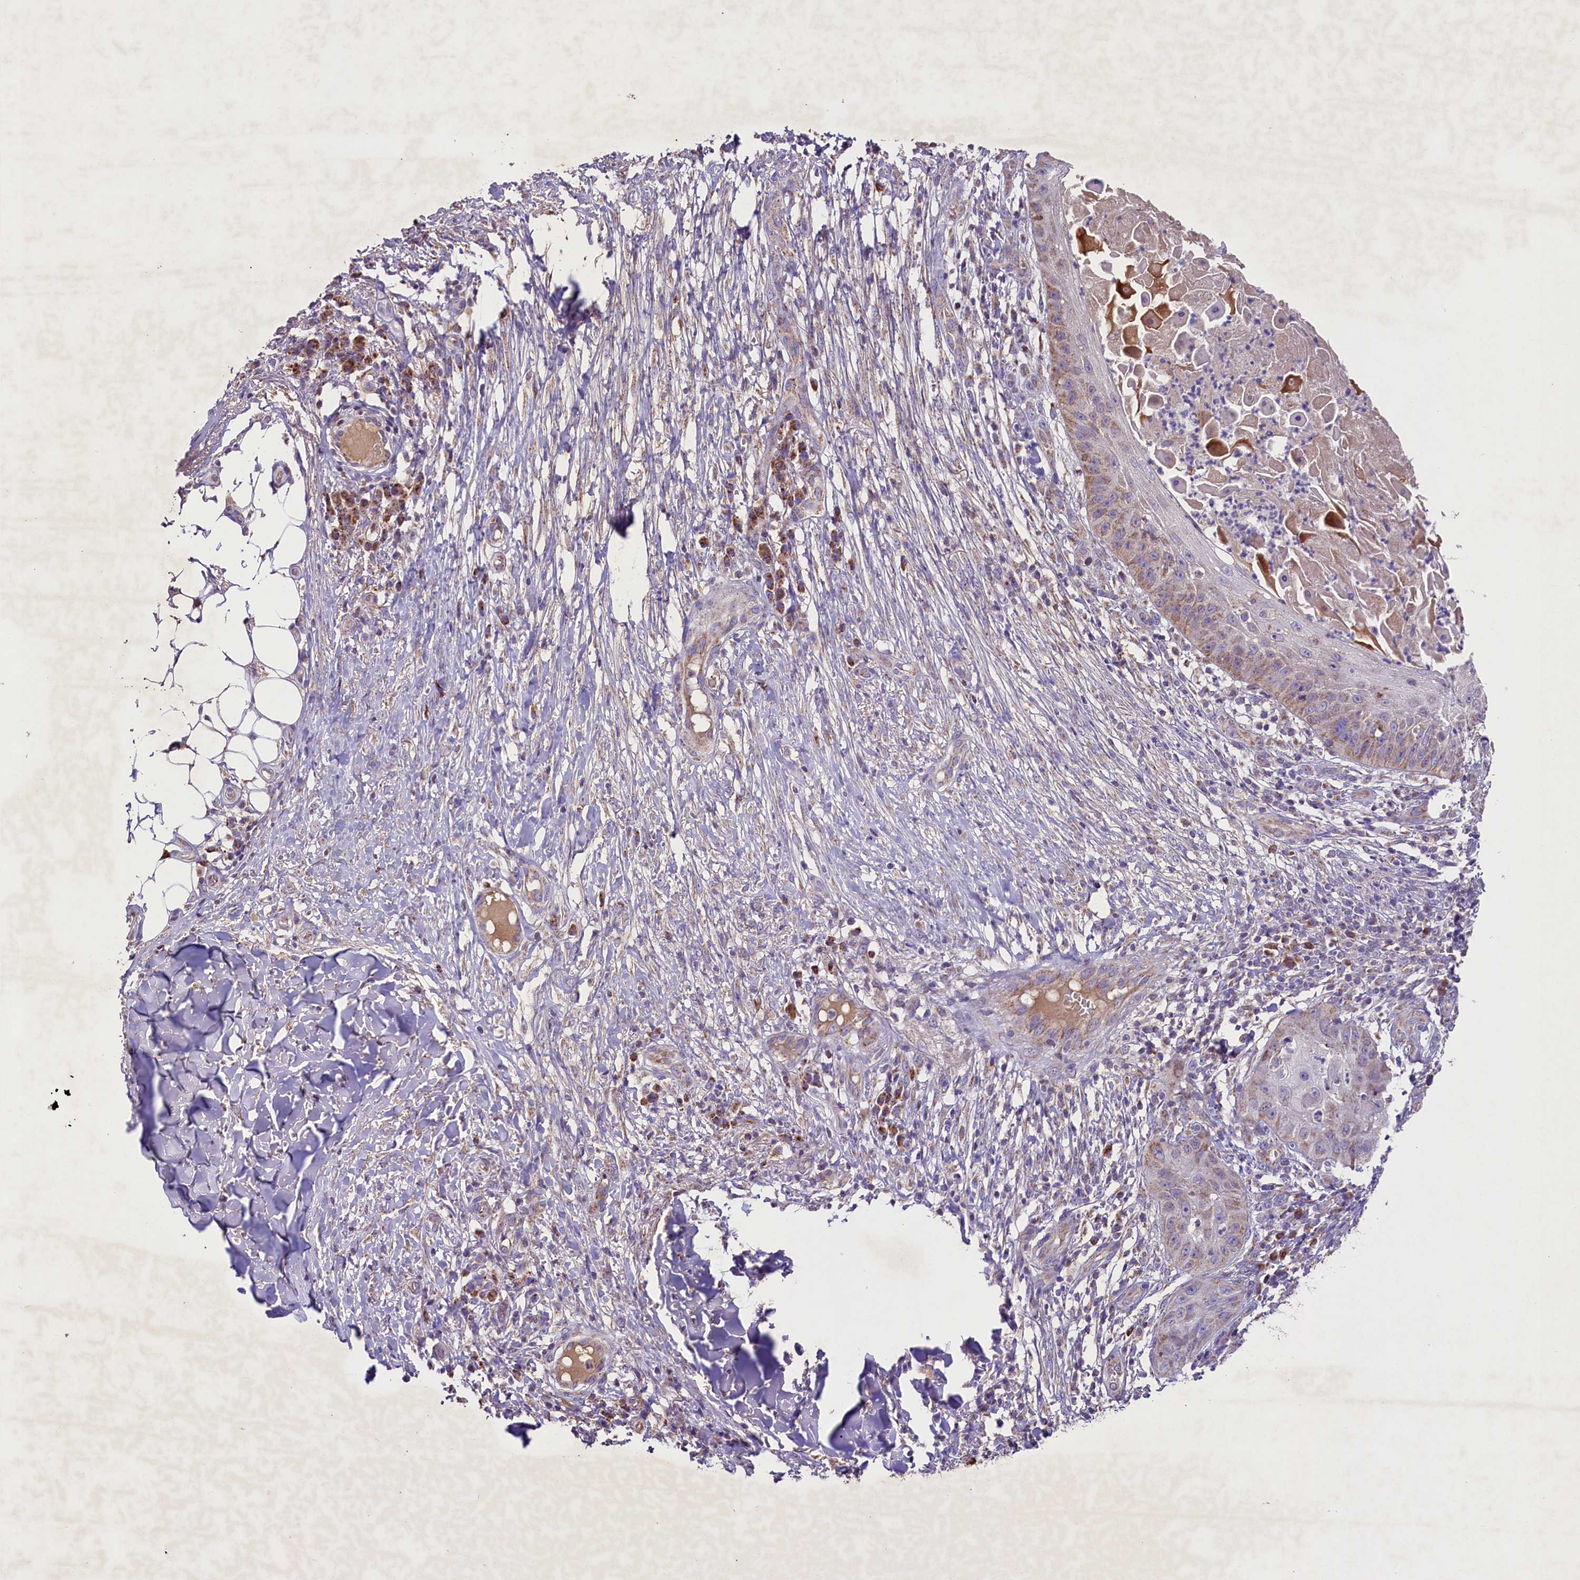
{"staining": {"intensity": "moderate", "quantity": "25%-75%", "location": "cytoplasmic/membranous"}, "tissue": "skin cancer", "cell_type": "Tumor cells", "image_type": "cancer", "snomed": [{"axis": "morphology", "description": "Squamous cell carcinoma, NOS"}, {"axis": "topography", "description": "Skin"}], "caption": "There is medium levels of moderate cytoplasmic/membranous expression in tumor cells of squamous cell carcinoma (skin), as demonstrated by immunohistochemical staining (brown color).", "gene": "PMPCB", "patient": {"sex": "male", "age": 70}}